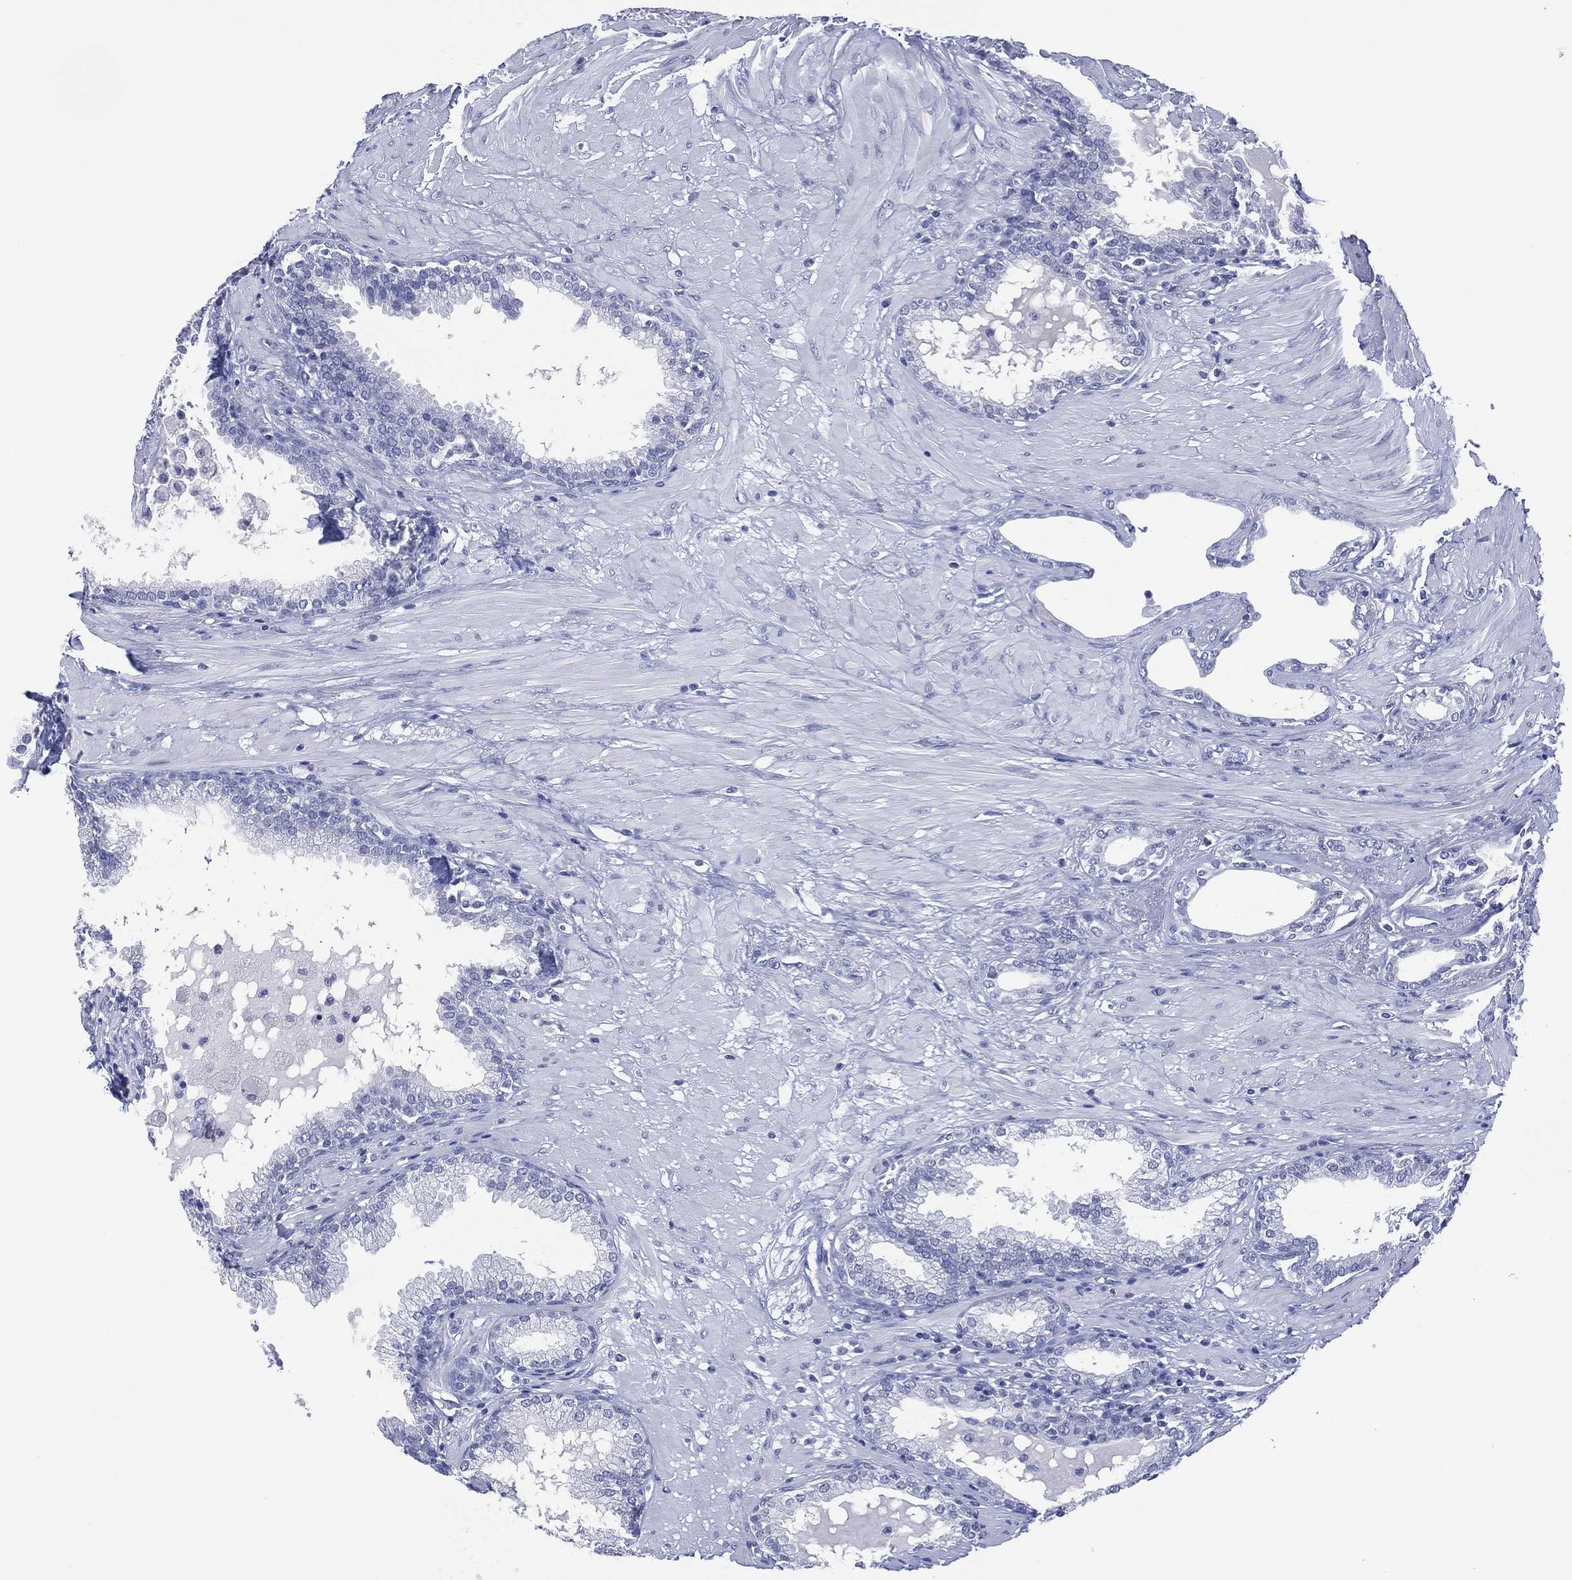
{"staining": {"intensity": "negative", "quantity": "none", "location": "none"}, "tissue": "prostate", "cell_type": "Glandular cells", "image_type": "normal", "snomed": [{"axis": "morphology", "description": "Normal tissue, NOS"}, {"axis": "topography", "description": "Prostate"}], "caption": "IHC micrograph of benign prostate: prostate stained with DAB displays no significant protein expression in glandular cells.", "gene": "UTF1", "patient": {"sex": "male", "age": 64}}